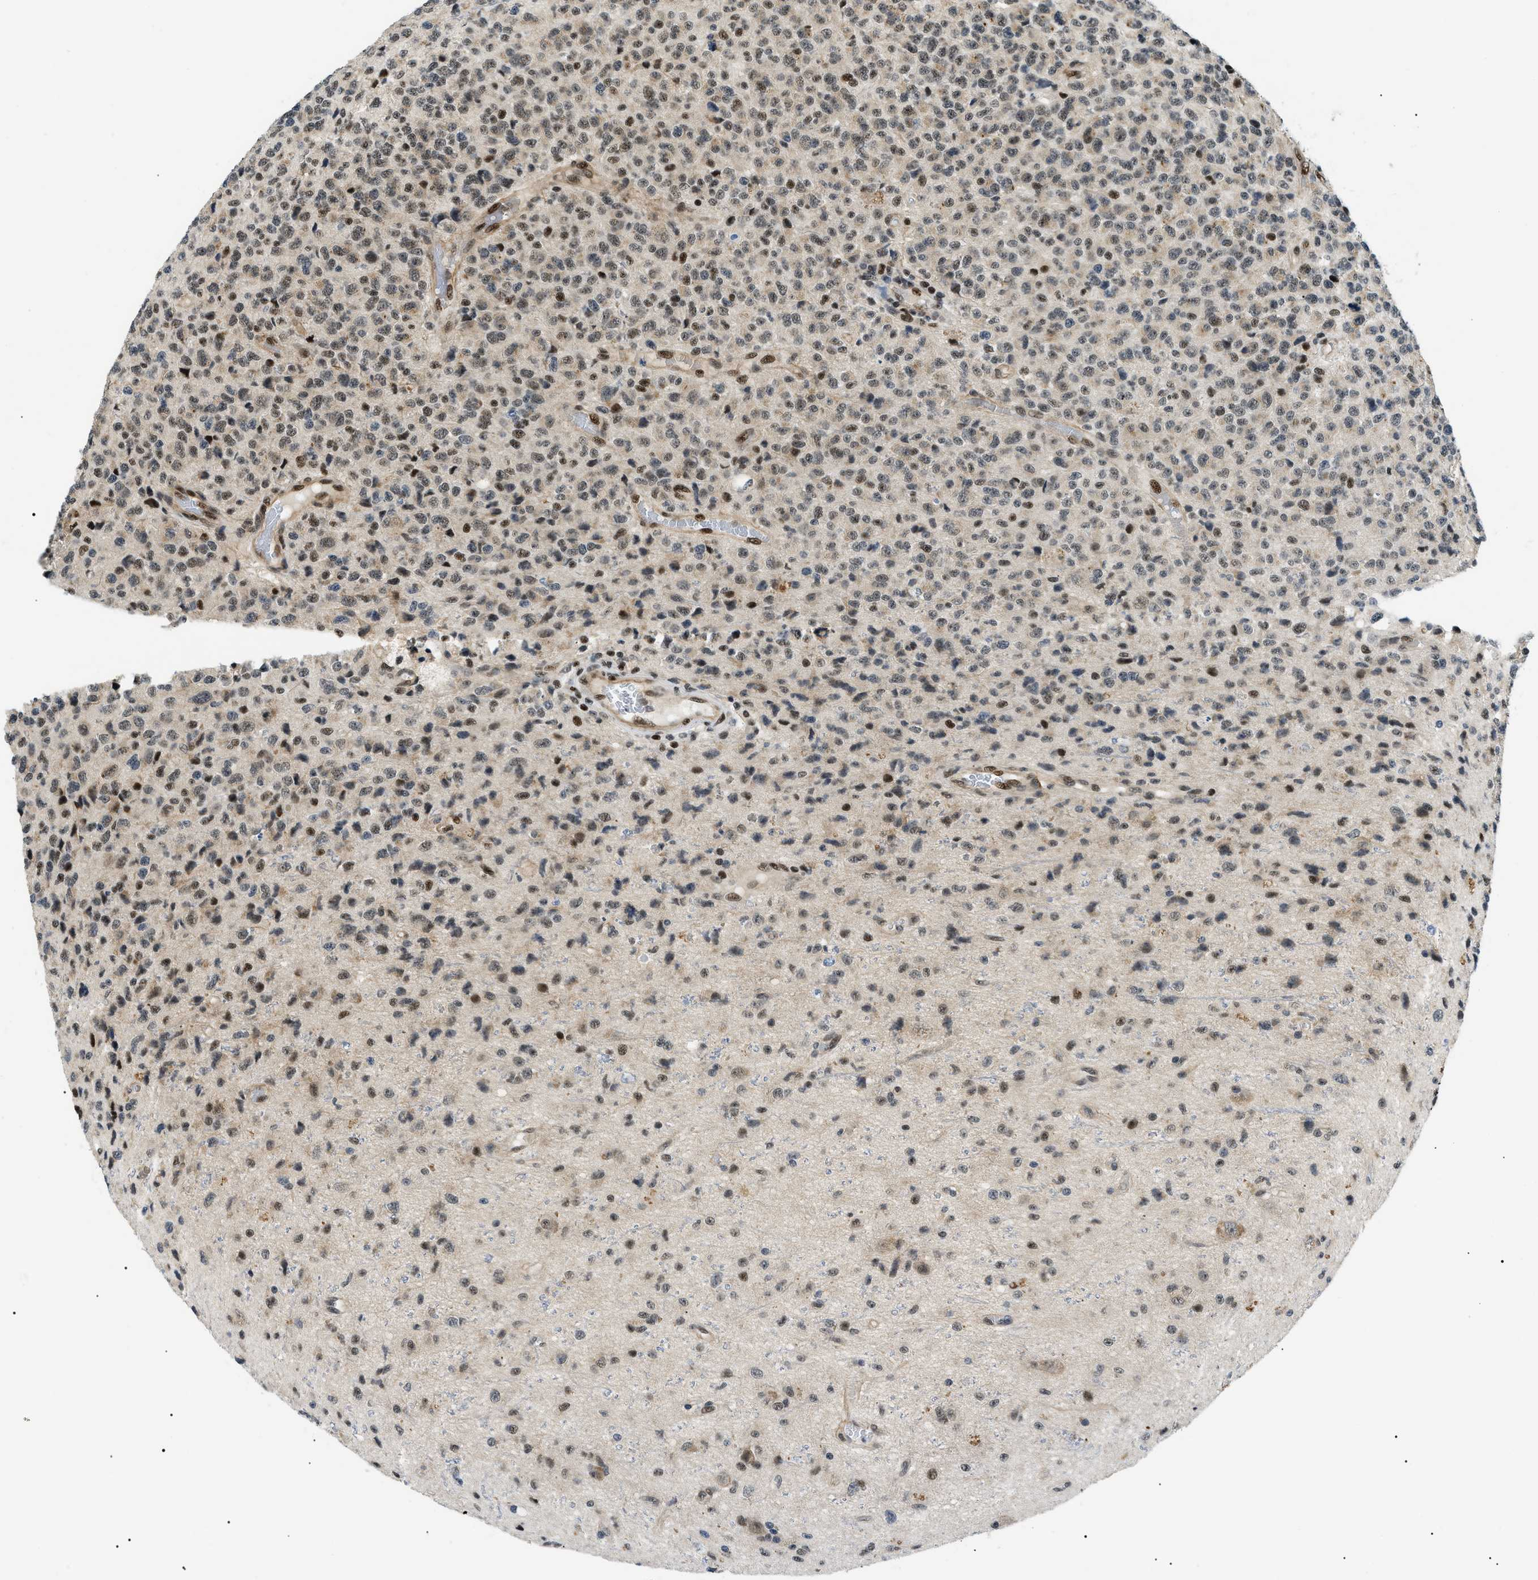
{"staining": {"intensity": "weak", "quantity": ">75%", "location": "nuclear"}, "tissue": "glioma", "cell_type": "Tumor cells", "image_type": "cancer", "snomed": [{"axis": "morphology", "description": "Glioma, malignant, High grade"}, {"axis": "topography", "description": "pancreas cauda"}], "caption": "This histopathology image displays high-grade glioma (malignant) stained with IHC to label a protein in brown. The nuclear of tumor cells show weak positivity for the protein. Nuclei are counter-stained blue.", "gene": "CWC25", "patient": {"sex": "male", "age": 60}}